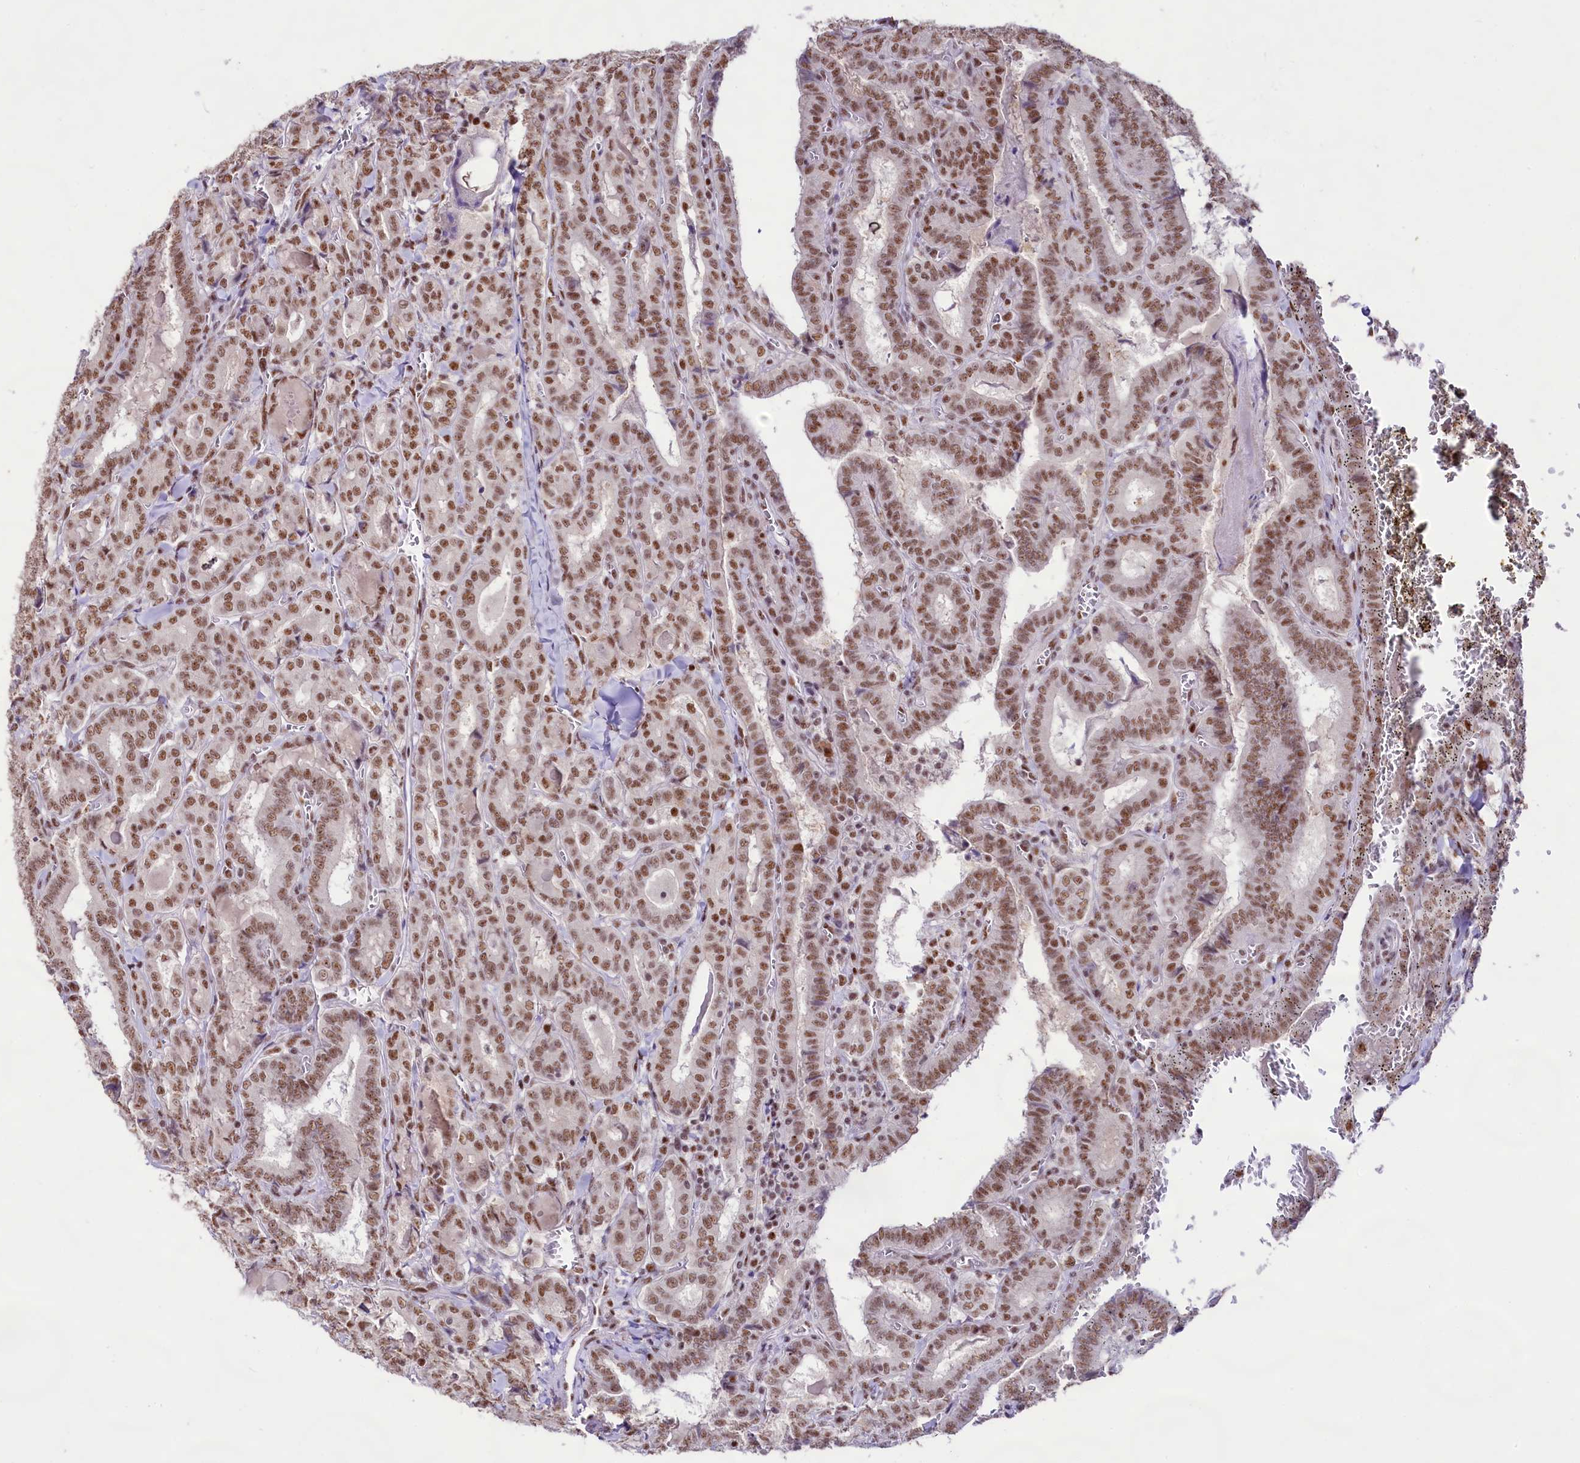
{"staining": {"intensity": "moderate", "quantity": ">75%", "location": "nuclear"}, "tissue": "thyroid cancer", "cell_type": "Tumor cells", "image_type": "cancer", "snomed": [{"axis": "morphology", "description": "Papillary adenocarcinoma, NOS"}, {"axis": "topography", "description": "Thyroid gland"}], "caption": "Papillary adenocarcinoma (thyroid) stained for a protein exhibits moderate nuclear positivity in tumor cells.", "gene": "HIRA", "patient": {"sex": "female", "age": 72}}